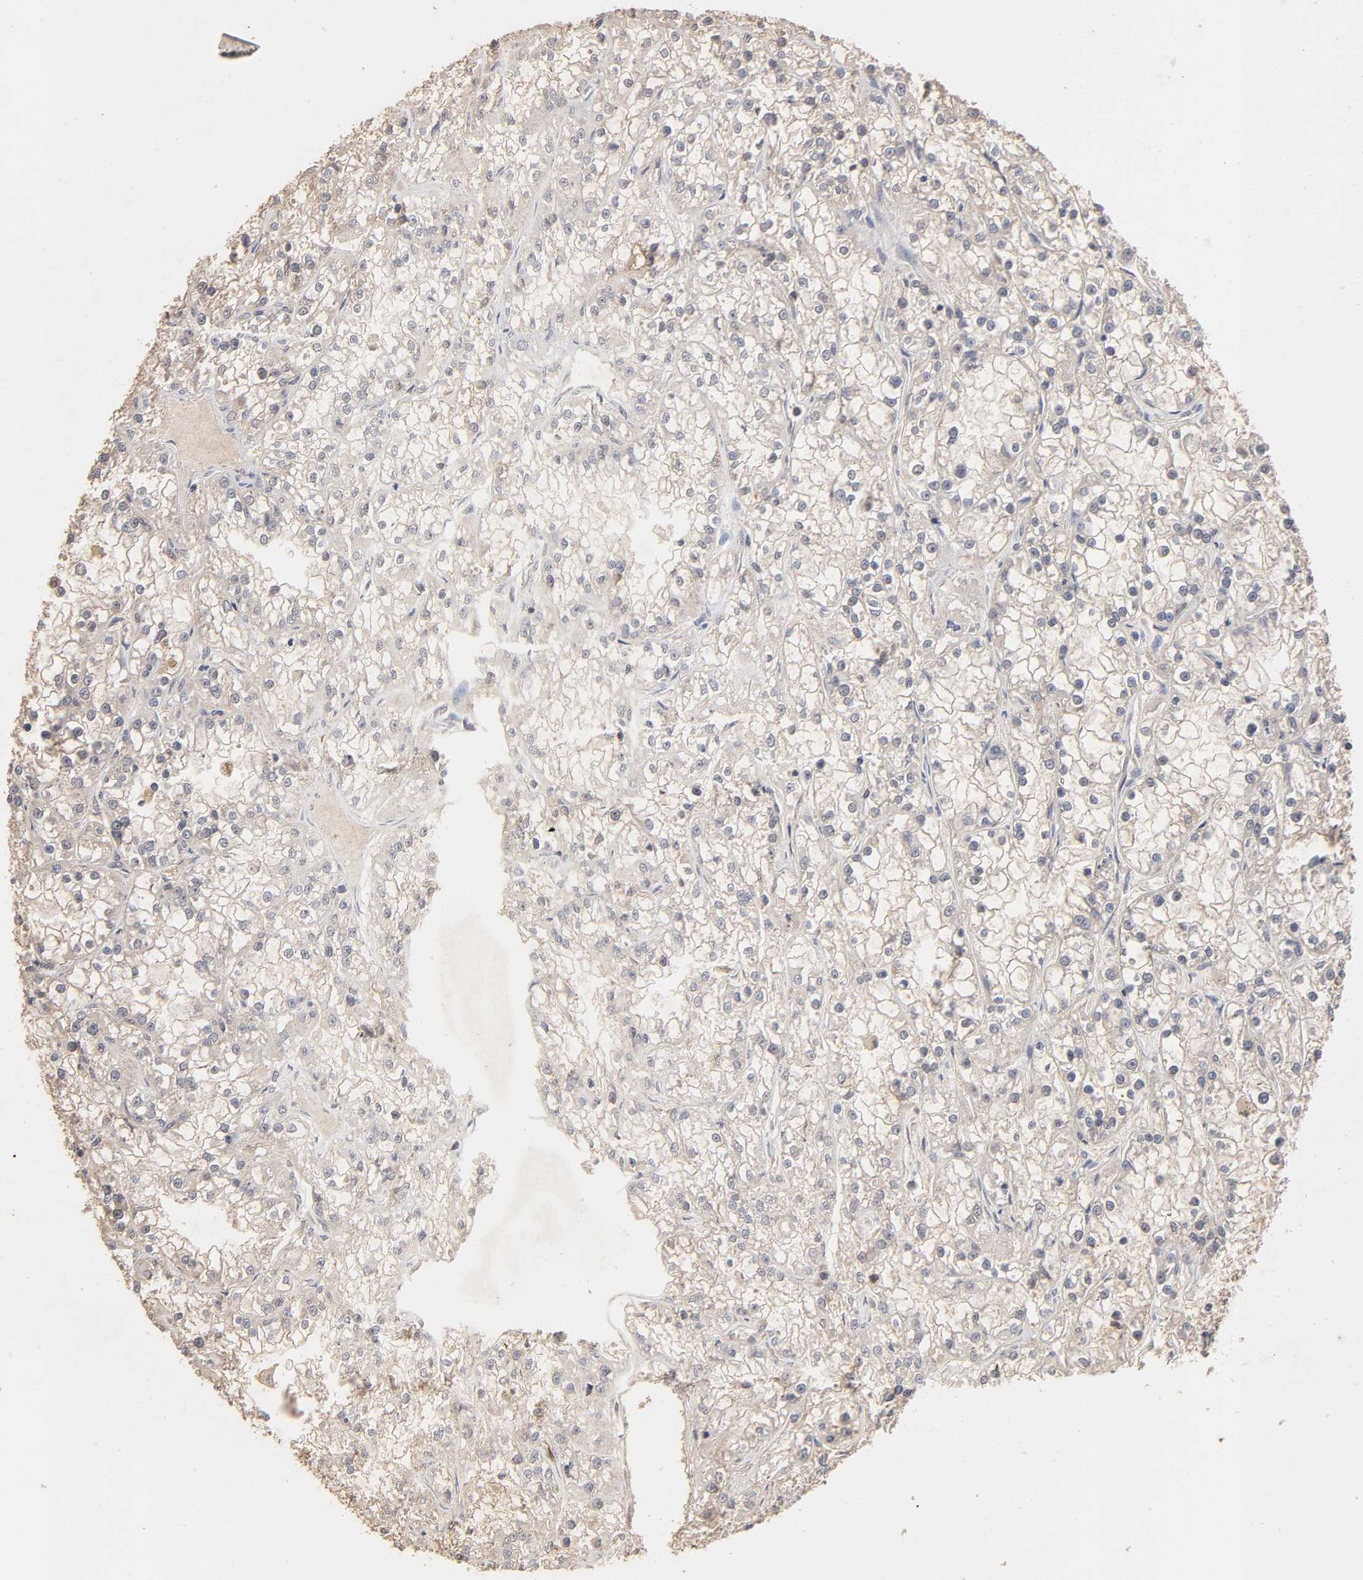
{"staining": {"intensity": "moderate", "quantity": "25%-75%", "location": "cytoplasmic/membranous"}, "tissue": "renal cancer", "cell_type": "Tumor cells", "image_type": "cancer", "snomed": [{"axis": "morphology", "description": "Adenocarcinoma, NOS"}, {"axis": "topography", "description": "Kidney"}], "caption": "Protein staining displays moderate cytoplasmic/membranous expression in approximately 25%-75% of tumor cells in renal adenocarcinoma.", "gene": "CYCS", "patient": {"sex": "female", "age": 52}}